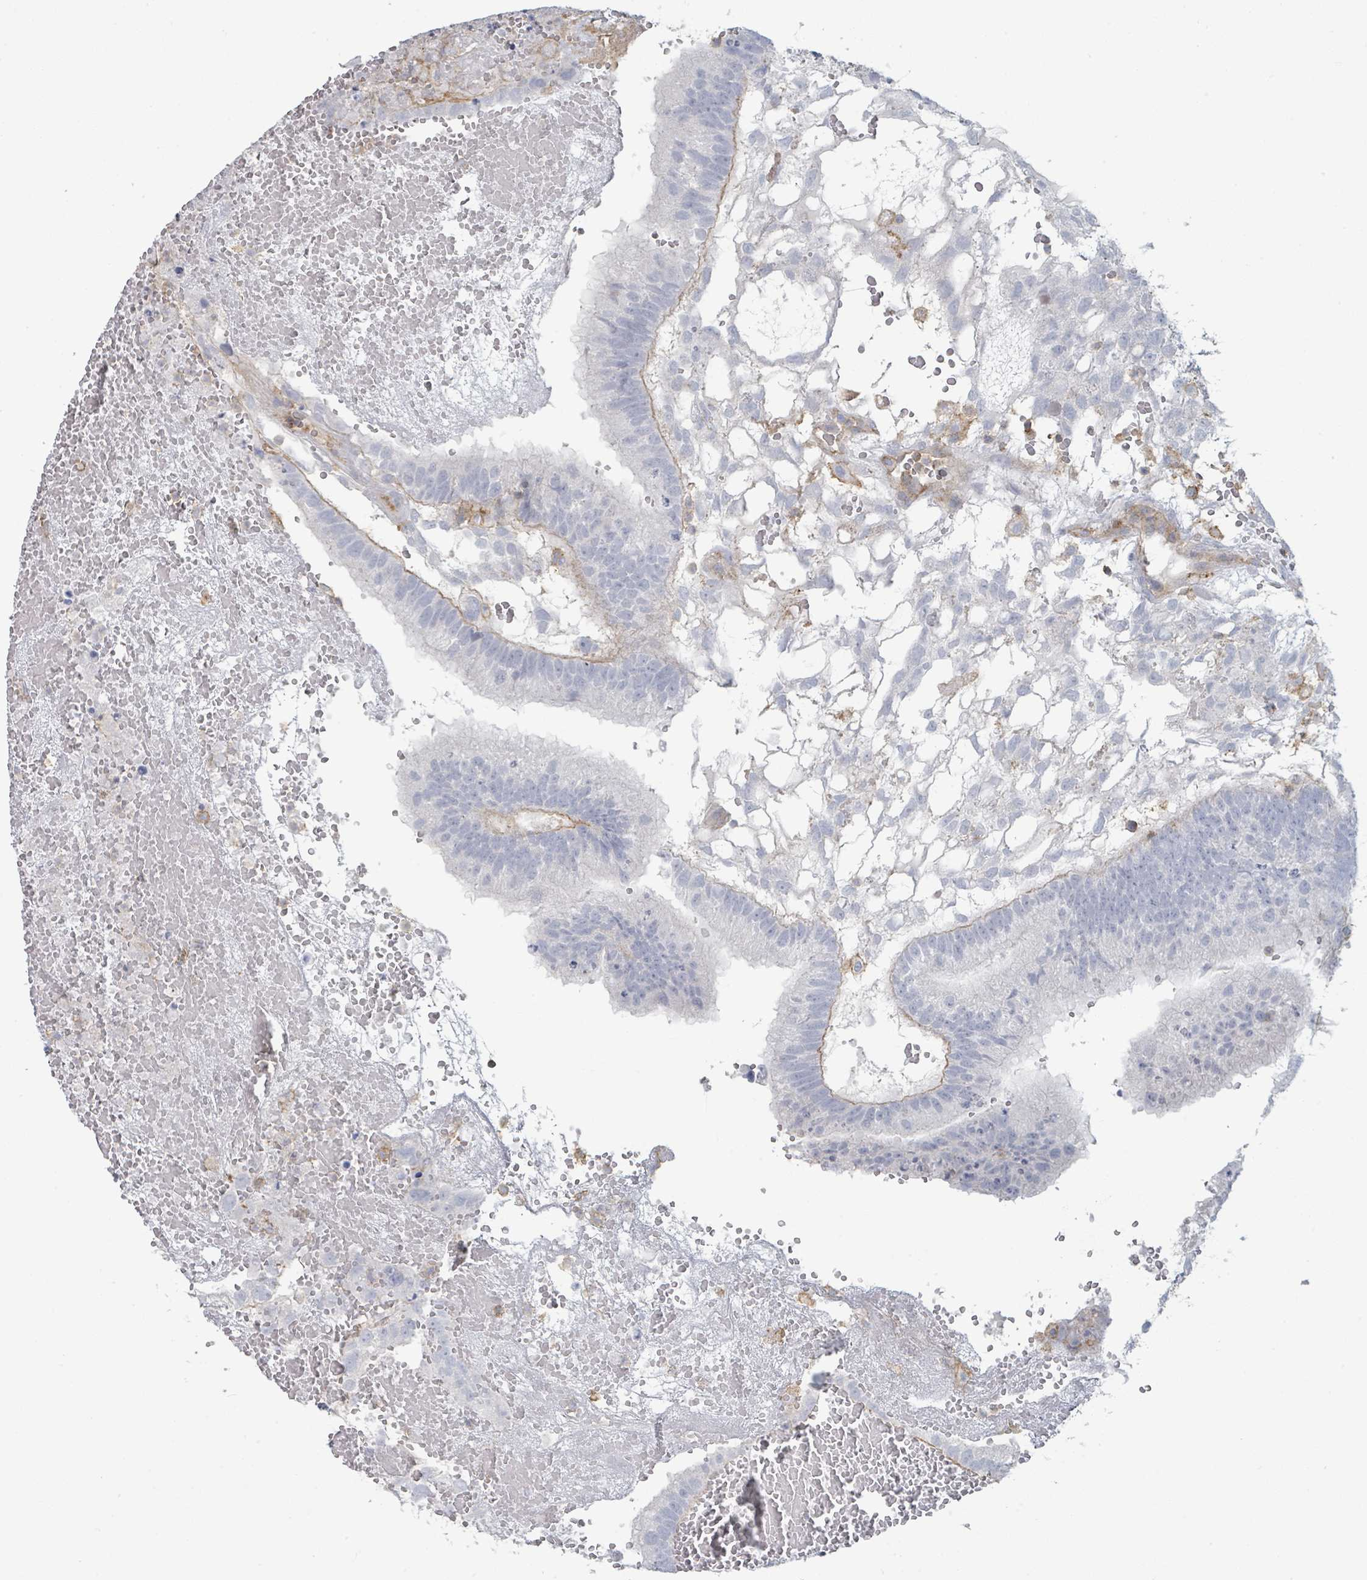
{"staining": {"intensity": "weak", "quantity": "<25%", "location": "cytoplasmic/membranous"}, "tissue": "testis cancer", "cell_type": "Tumor cells", "image_type": "cancer", "snomed": [{"axis": "morphology", "description": "Normal tissue, NOS"}, {"axis": "morphology", "description": "Carcinoma, Embryonal, NOS"}, {"axis": "topography", "description": "Testis"}], "caption": "Immunohistochemistry of human testis cancer exhibits no expression in tumor cells. The staining is performed using DAB brown chromogen with nuclei counter-stained in using hematoxylin.", "gene": "TNFRSF14", "patient": {"sex": "male", "age": 32}}